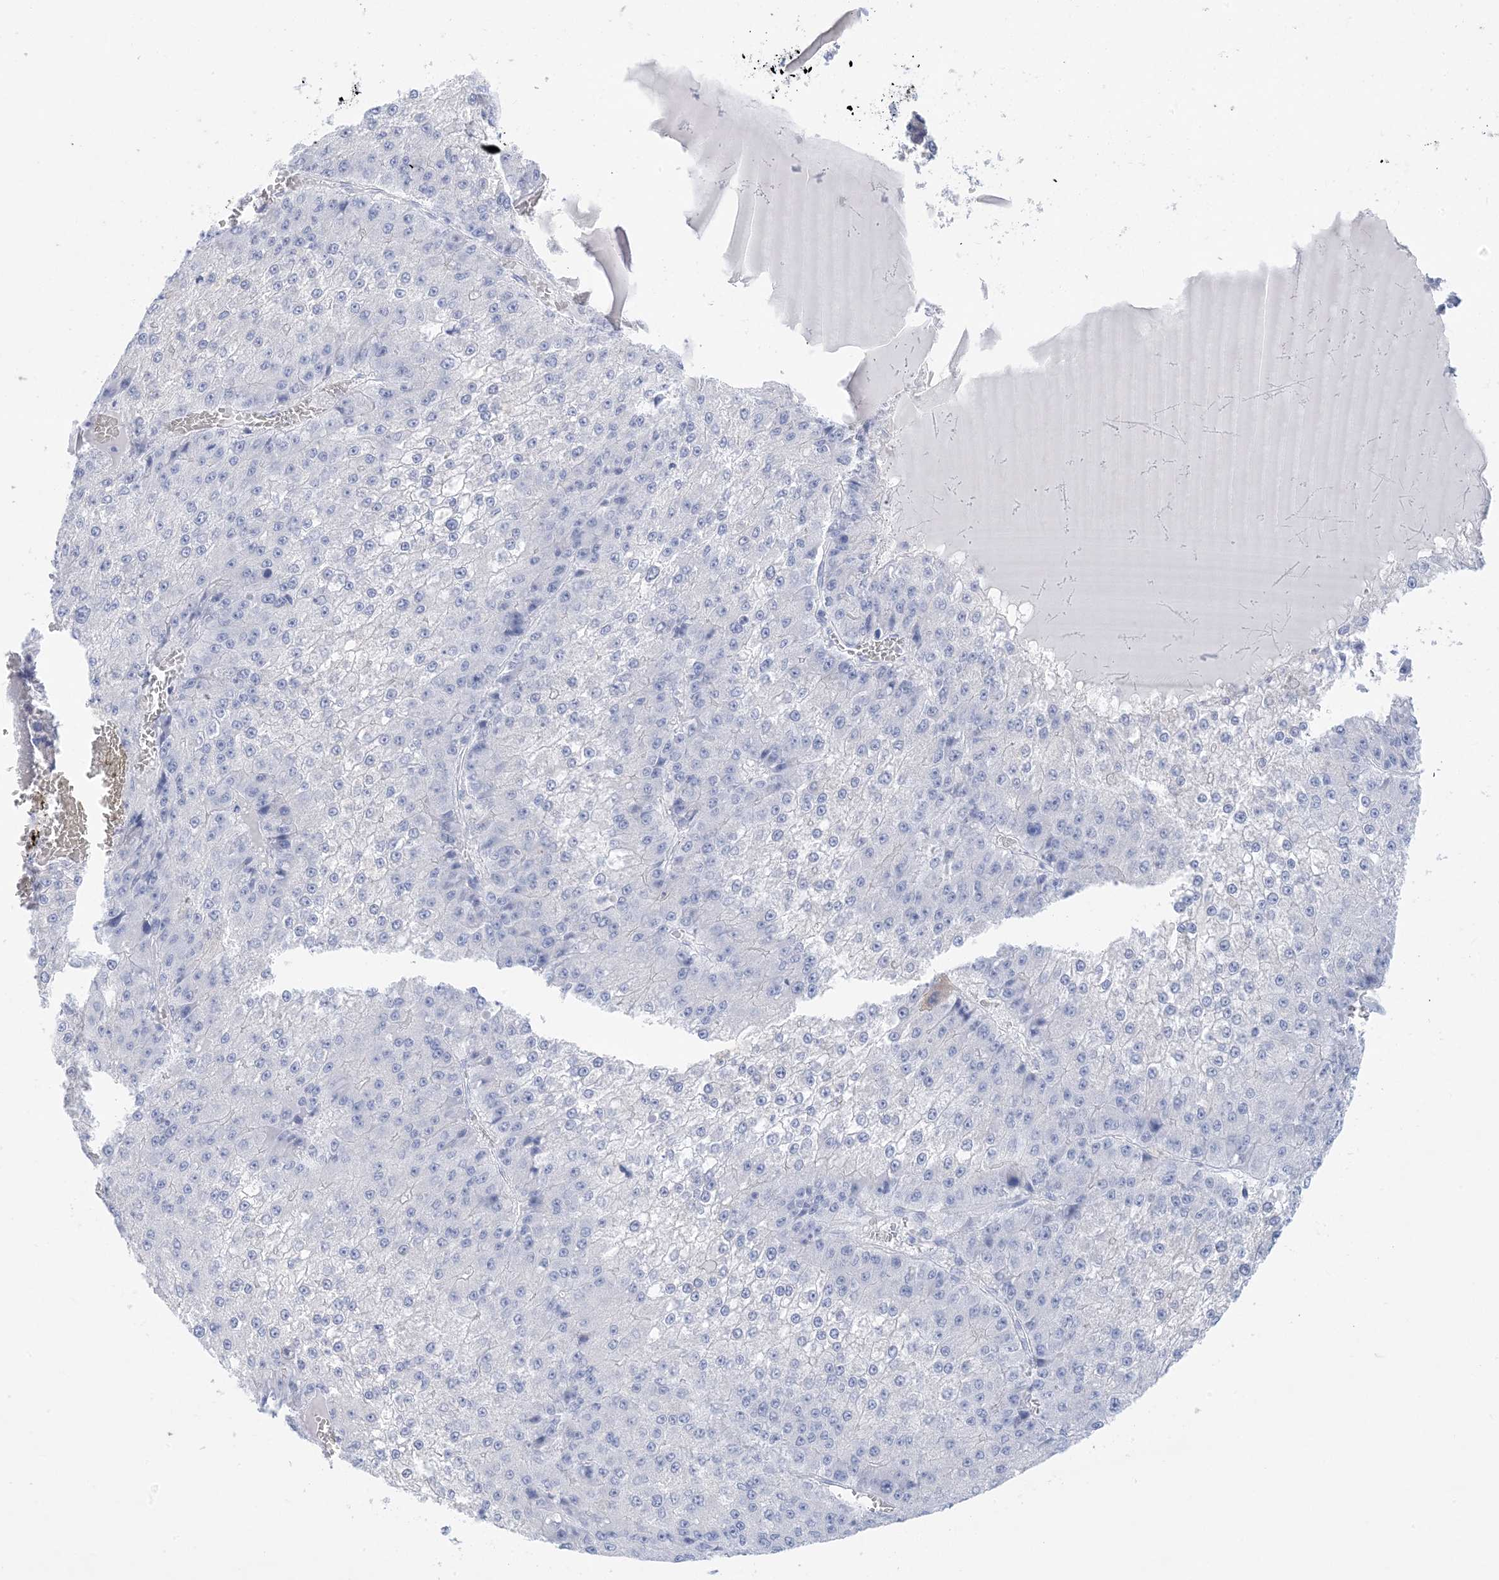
{"staining": {"intensity": "negative", "quantity": "none", "location": "none"}, "tissue": "liver cancer", "cell_type": "Tumor cells", "image_type": "cancer", "snomed": [{"axis": "morphology", "description": "Carcinoma, Hepatocellular, NOS"}, {"axis": "topography", "description": "Liver"}], "caption": "Tumor cells show no significant protein positivity in hepatocellular carcinoma (liver).", "gene": "SH3YL1", "patient": {"sex": "female", "age": 73}}